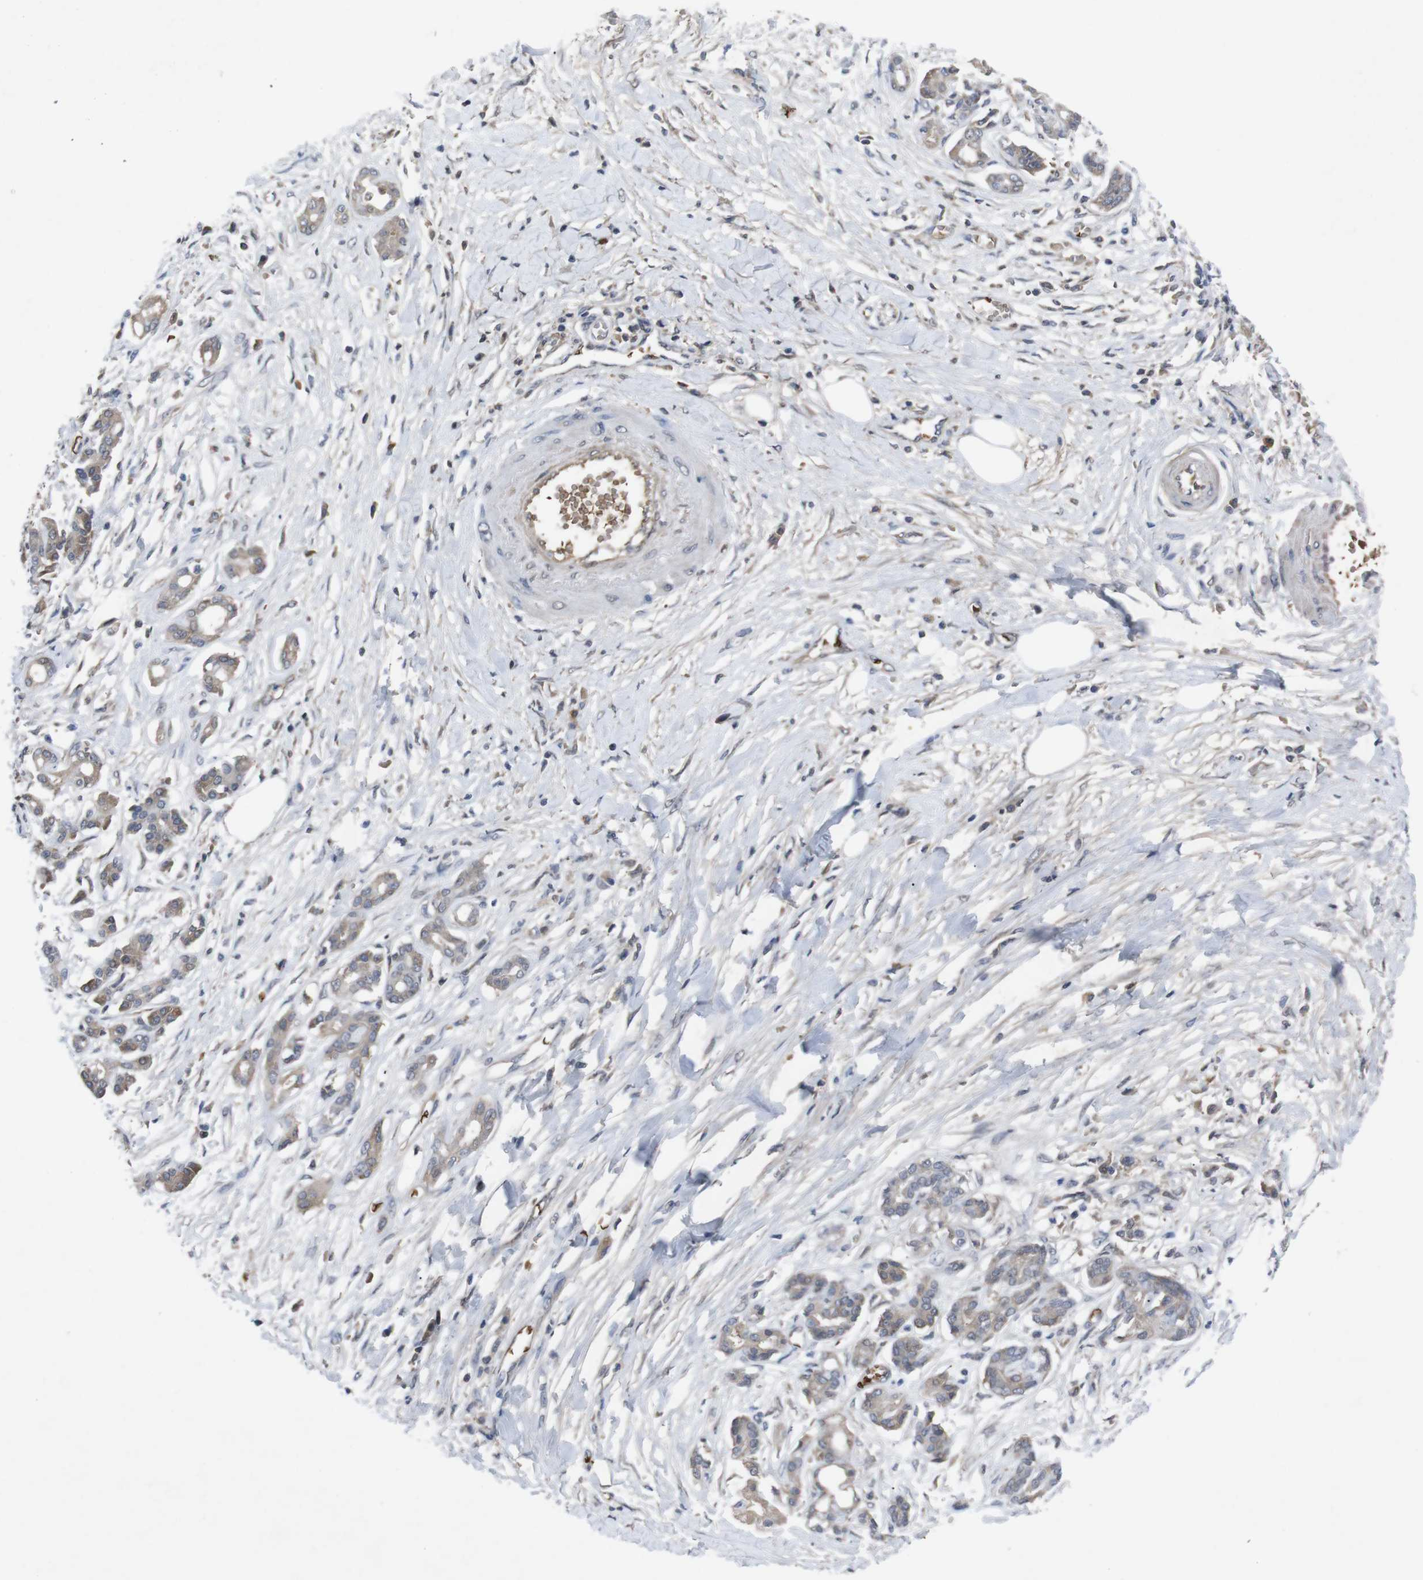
{"staining": {"intensity": "weak", "quantity": ">75%", "location": "cytoplasmic/membranous"}, "tissue": "pancreatic cancer", "cell_type": "Tumor cells", "image_type": "cancer", "snomed": [{"axis": "morphology", "description": "Adenocarcinoma, NOS"}, {"axis": "topography", "description": "Pancreas"}], "caption": "DAB immunohistochemical staining of pancreatic adenocarcinoma shows weak cytoplasmic/membranous protein staining in about >75% of tumor cells.", "gene": "SPTB", "patient": {"sex": "male", "age": 56}}